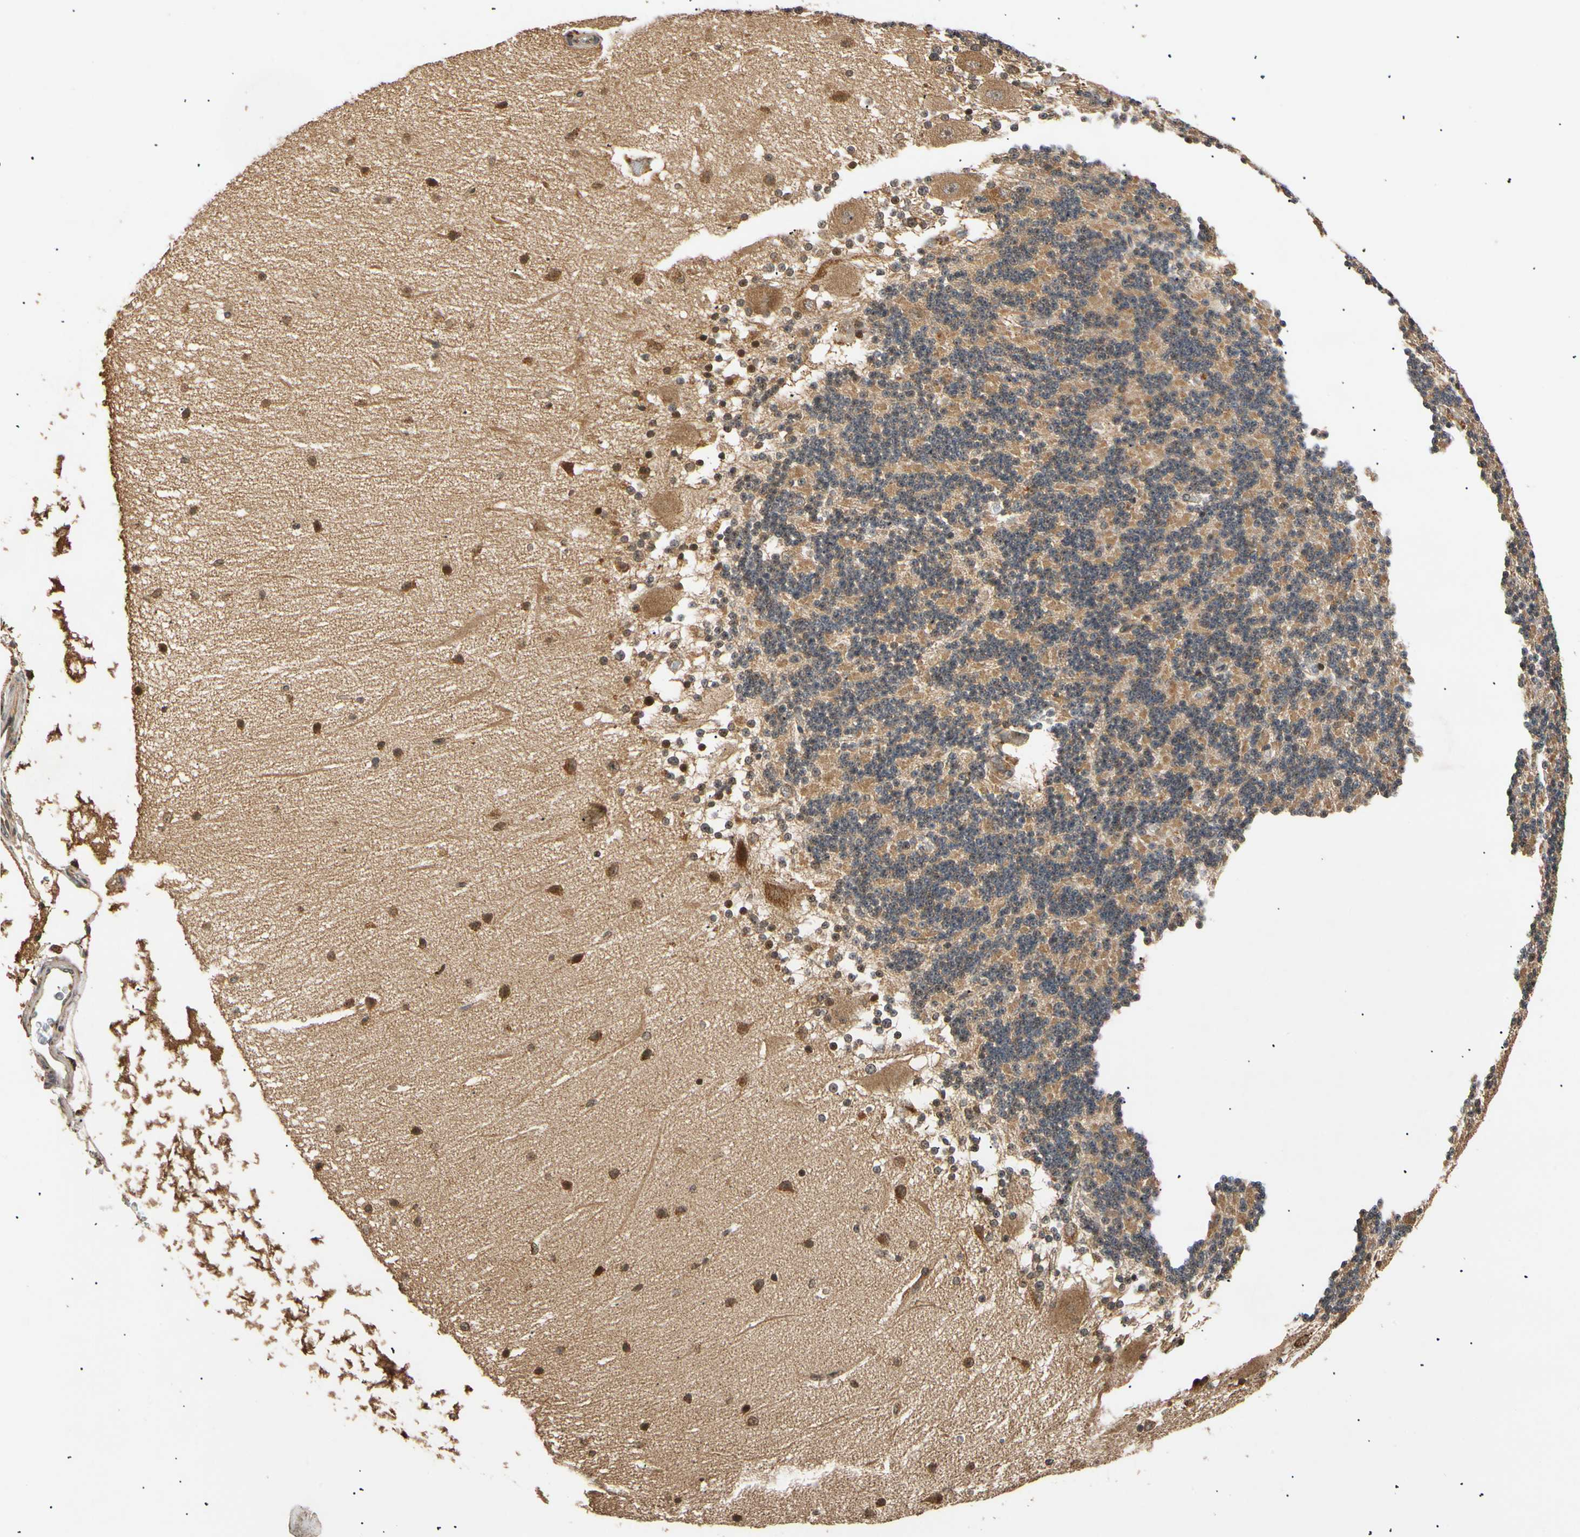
{"staining": {"intensity": "moderate", "quantity": ">75%", "location": "cytoplasmic/membranous"}, "tissue": "cerebellum", "cell_type": "Cells in granular layer", "image_type": "normal", "snomed": [{"axis": "morphology", "description": "Normal tissue, NOS"}, {"axis": "topography", "description": "Cerebellum"}], "caption": "Protein staining of unremarkable cerebellum exhibits moderate cytoplasmic/membranous staining in about >75% of cells in granular layer. Using DAB (brown) and hematoxylin (blue) stains, captured at high magnification using brightfield microscopy.", "gene": "MRPS22", "patient": {"sex": "female", "age": 54}}